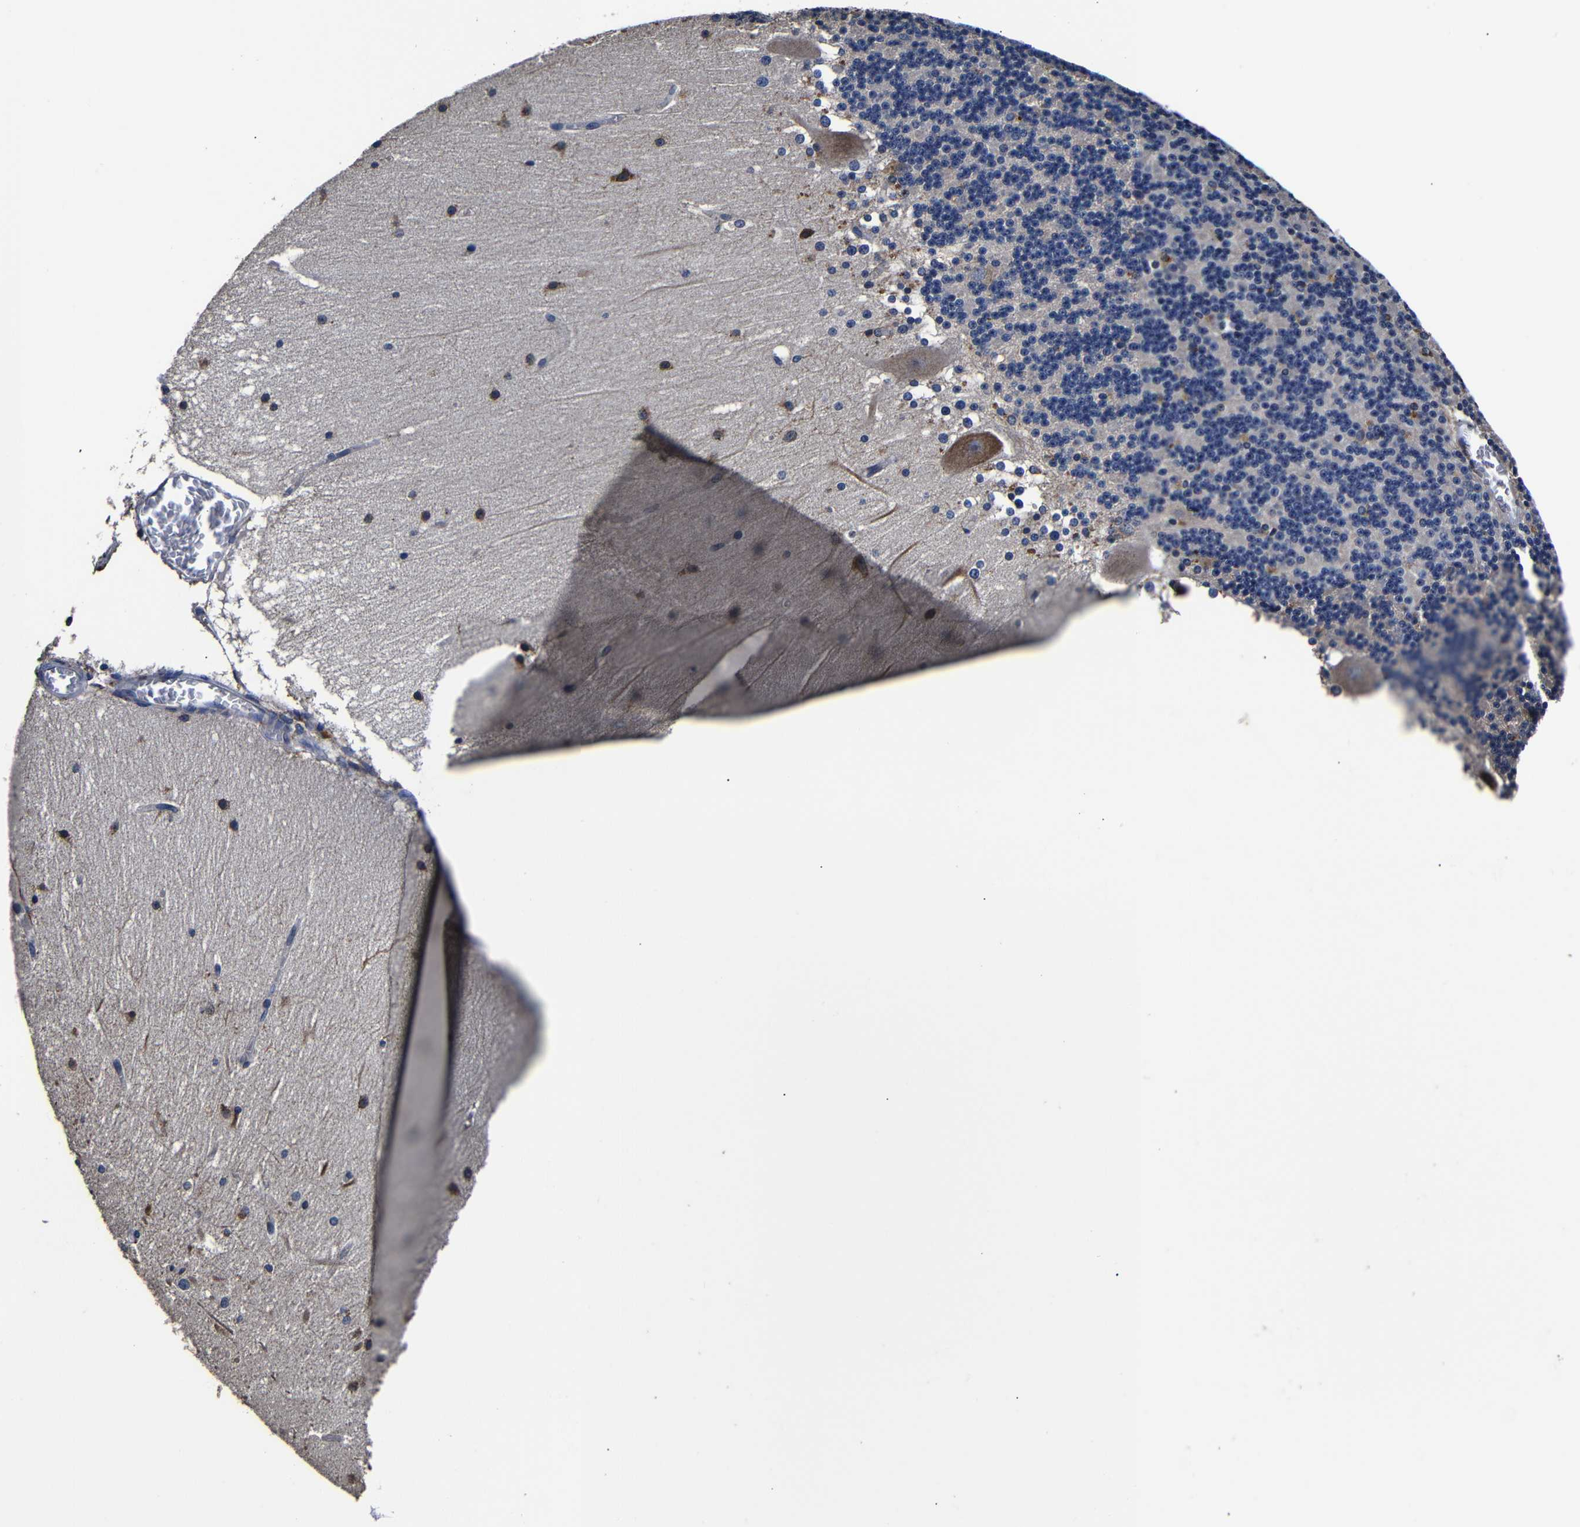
{"staining": {"intensity": "negative", "quantity": "none", "location": "none"}, "tissue": "cerebellum", "cell_type": "Cells in granular layer", "image_type": "normal", "snomed": [{"axis": "morphology", "description": "Normal tissue, NOS"}, {"axis": "topography", "description": "Cerebellum"}], "caption": "Image shows no protein expression in cells in granular layer of normal cerebellum. (Brightfield microscopy of DAB IHC at high magnification).", "gene": "SCN9A", "patient": {"sex": "female", "age": 19}}